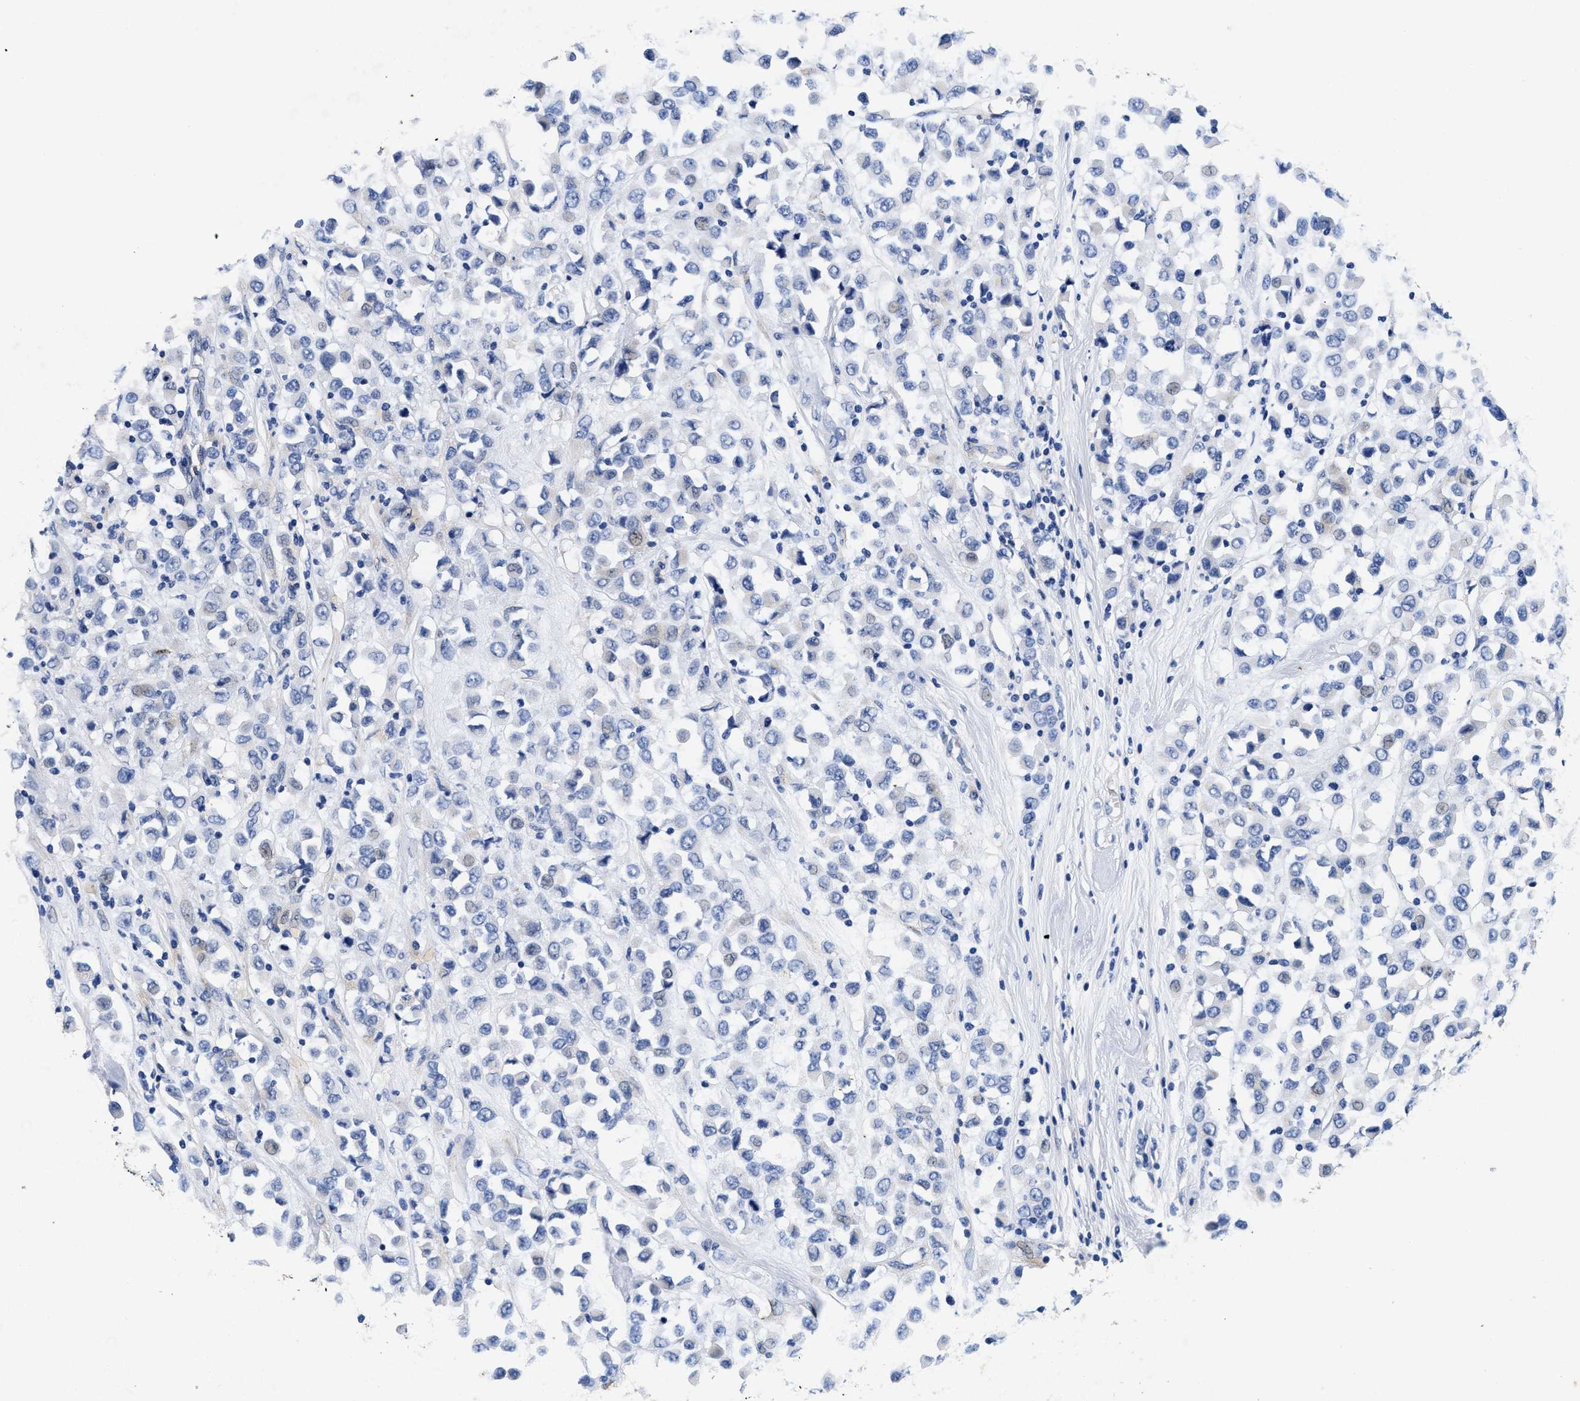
{"staining": {"intensity": "negative", "quantity": "none", "location": "none"}, "tissue": "breast cancer", "cell_type": "Tumor cells", "image_type": "cancer", "snomed": [{"axis": "morphology", "description": "Duct carcinoma"}, {"axis": "topography", "description": "Breast"}], "caption": "Tumor cells are negative for brown protein staining in breast intraductal carcinoma.", "gene": "LTB4R2", "patient": {"sex": "female", "age": 61}}